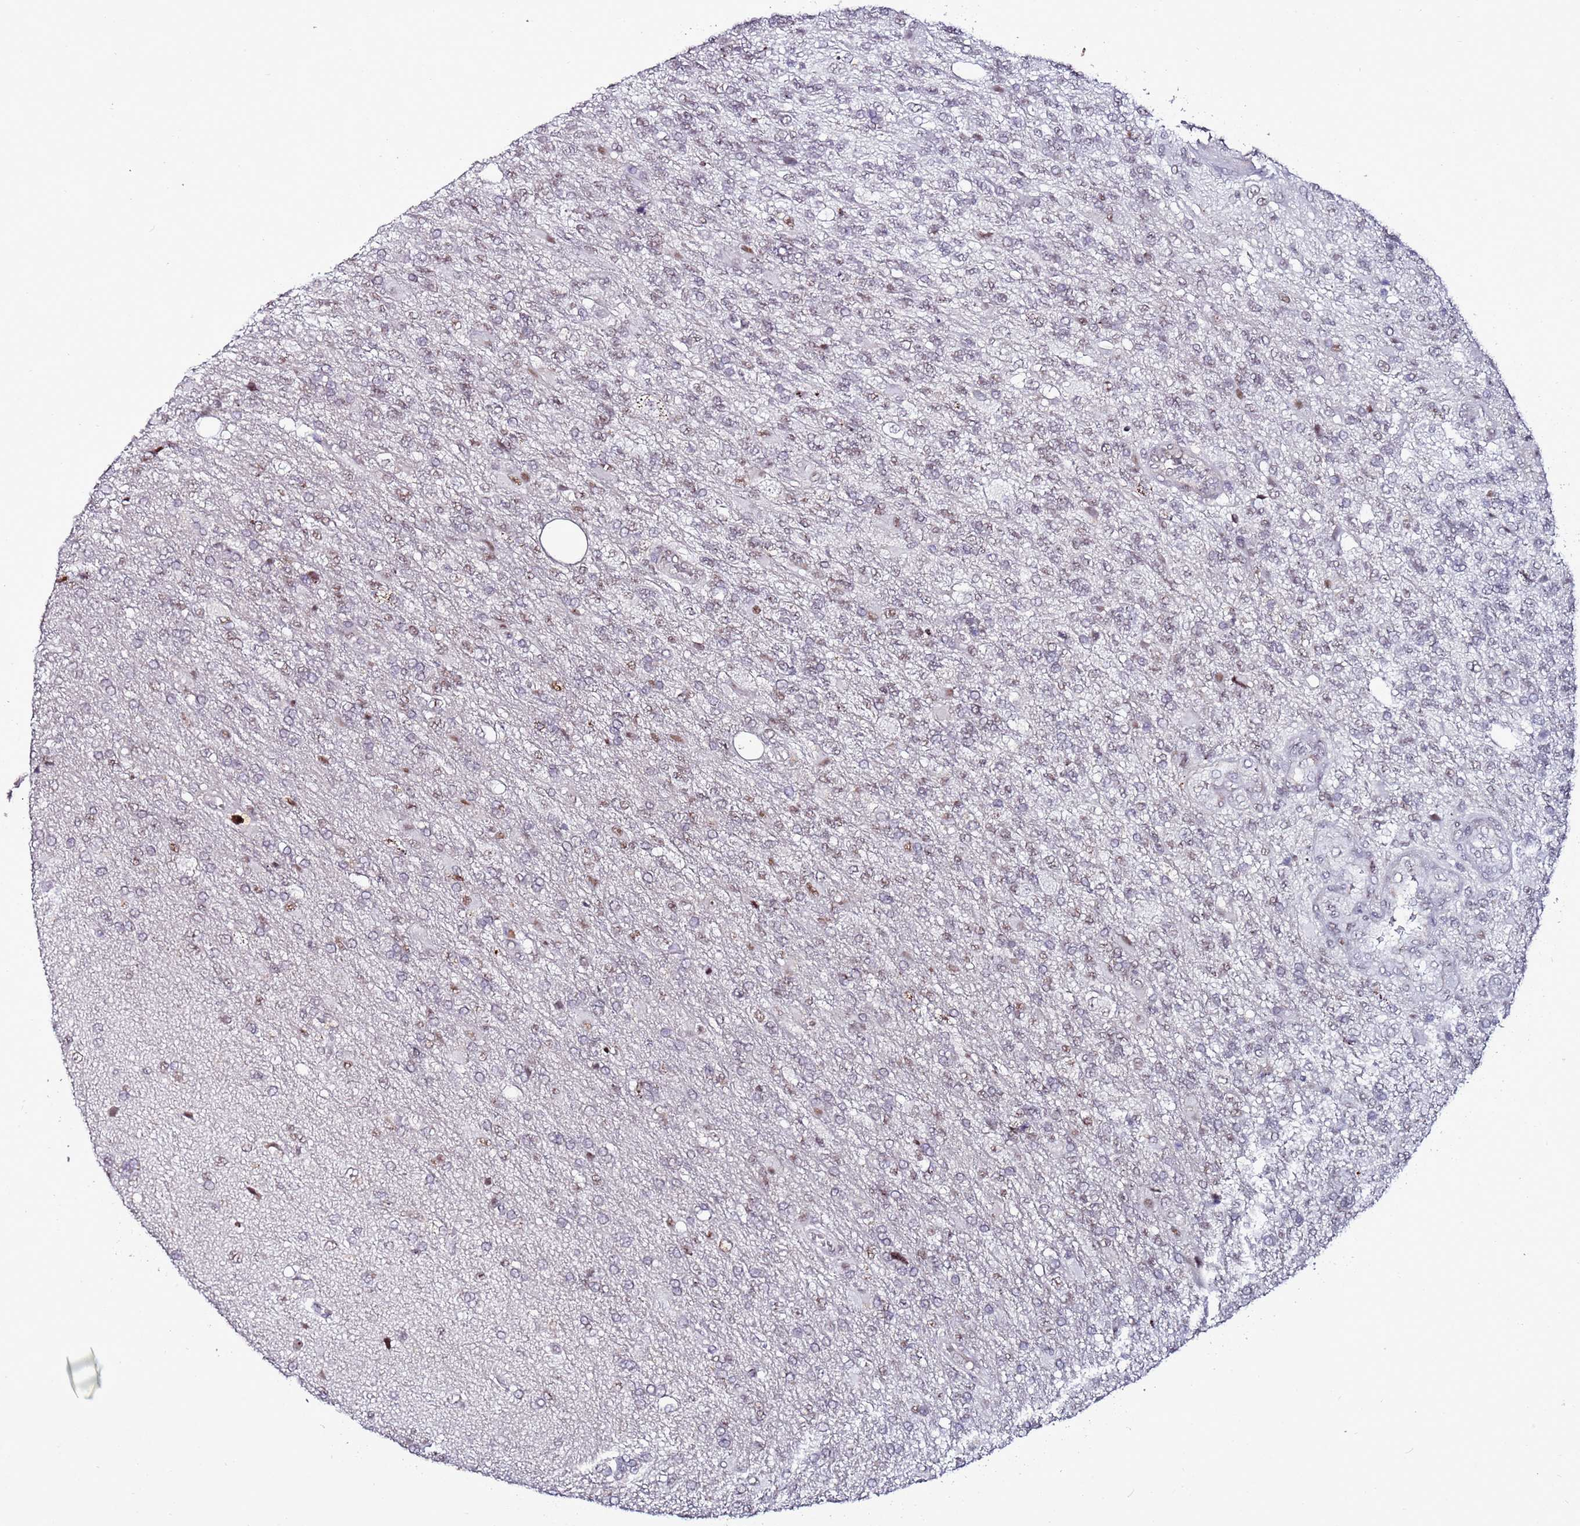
{"staining": {"intensity": "weak", "quantity": "<25%", "location": "nuclear"}, "tissue": "glioma", "cell_type": "Tumor cells", "image_type": "cancer", "snomed": [{"axis": "morphology", "description": "Glioma, malignant, High grade"}, {"axis": "topography", "description": "Brain"}], "caption": "DAB immunohistochemical staining of glioma displays no significant staining in tumor cells.", "gene": "PSMA7", "patient": {"sex": "male", "age": 56}}